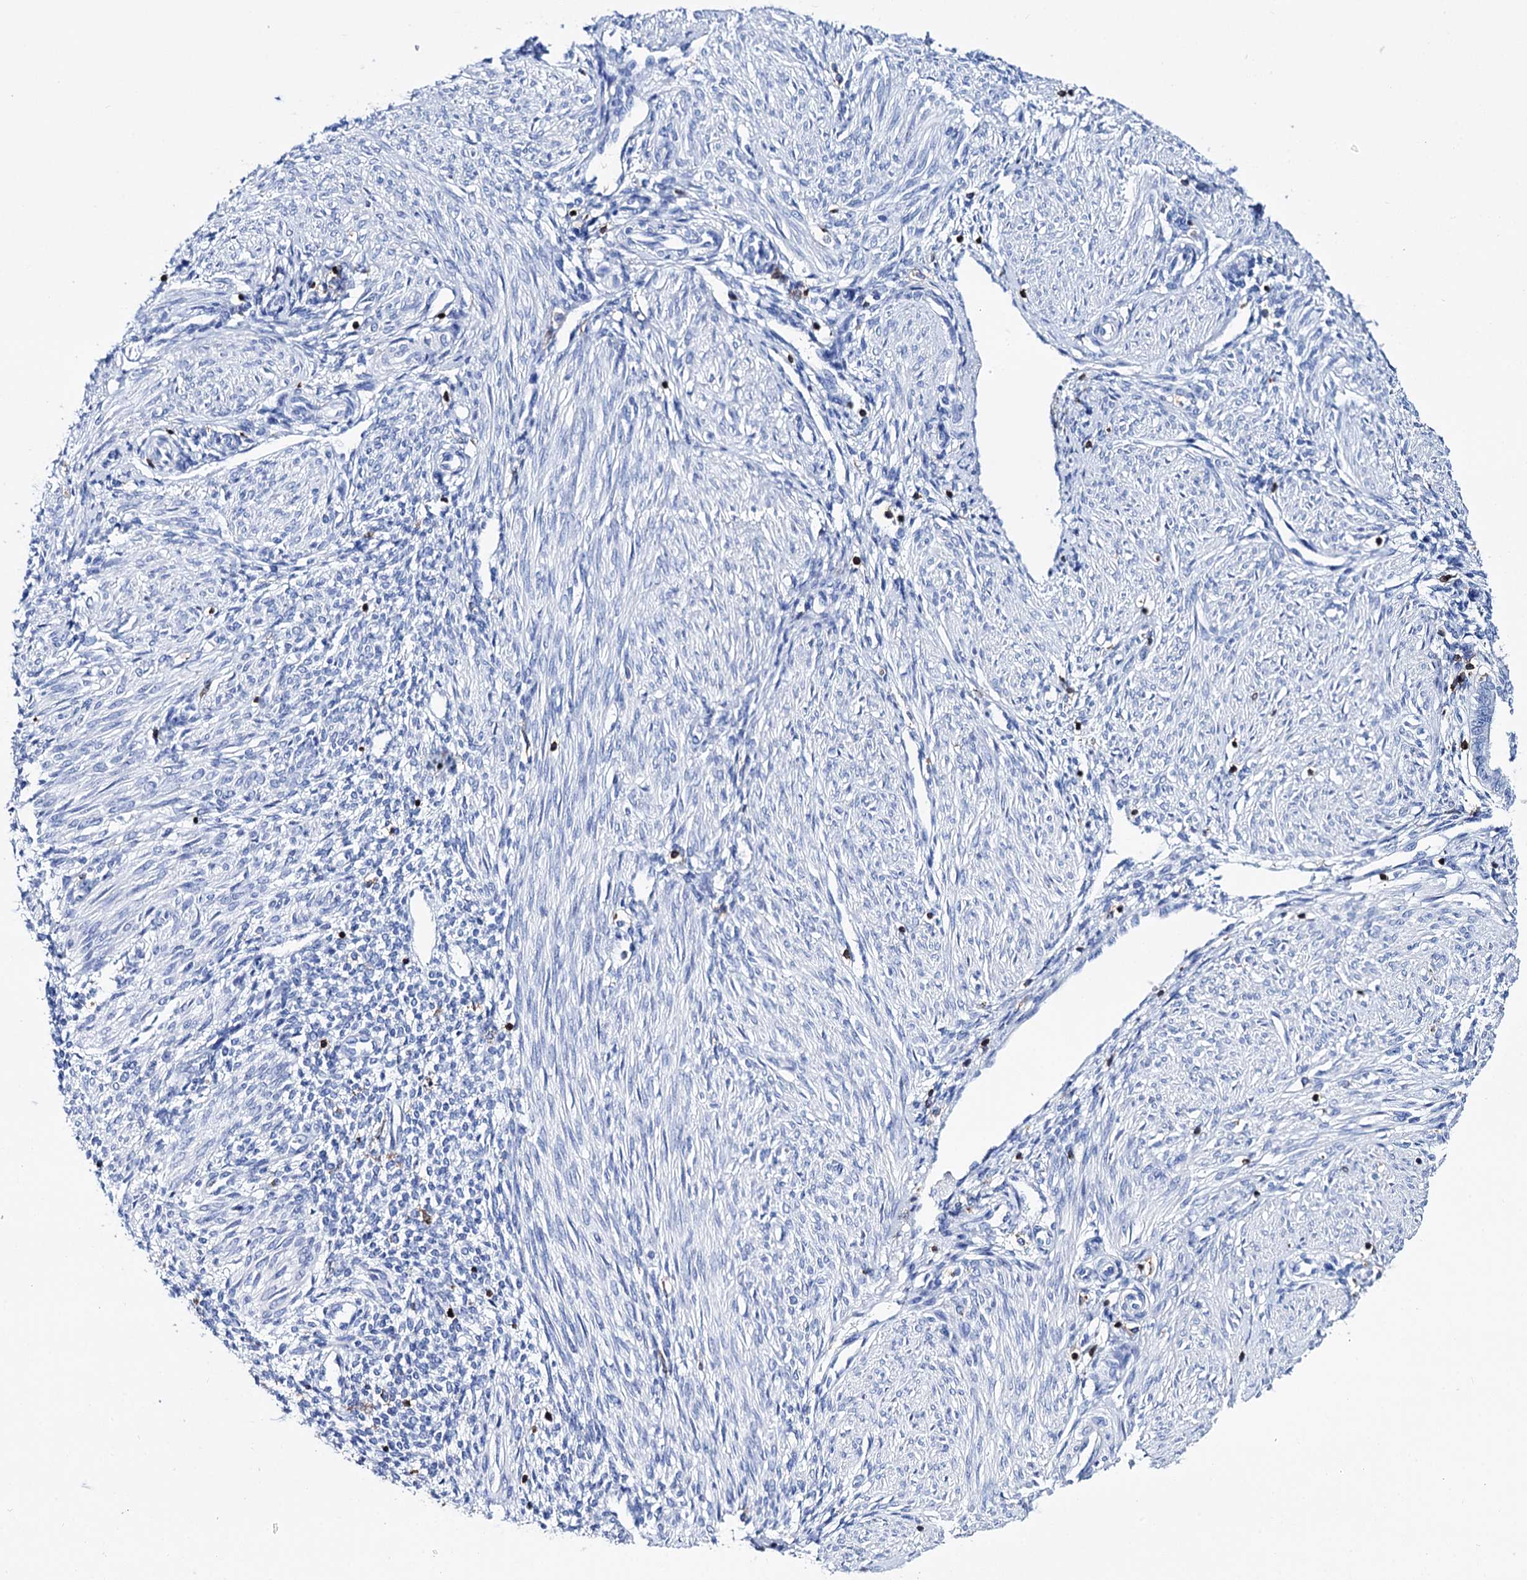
{"staining": {"intensity": "negative", "quantity": "none", "location": "none"}, "tissue": "endometrium", "cell_type": "Cells in endometrial stroma", "image_type": "normal", "snomed": [{"axis": "morphology", "description": "Normal tissue, NOS"}, {"axis": "topography", "description": "Endometrium"}], "caption": "The histopathology image reveals no significant positivity in cells in endometrial stroma of endometrium.", "gene": "DEF6", "patient": {"sex": "female", "age": 53}}